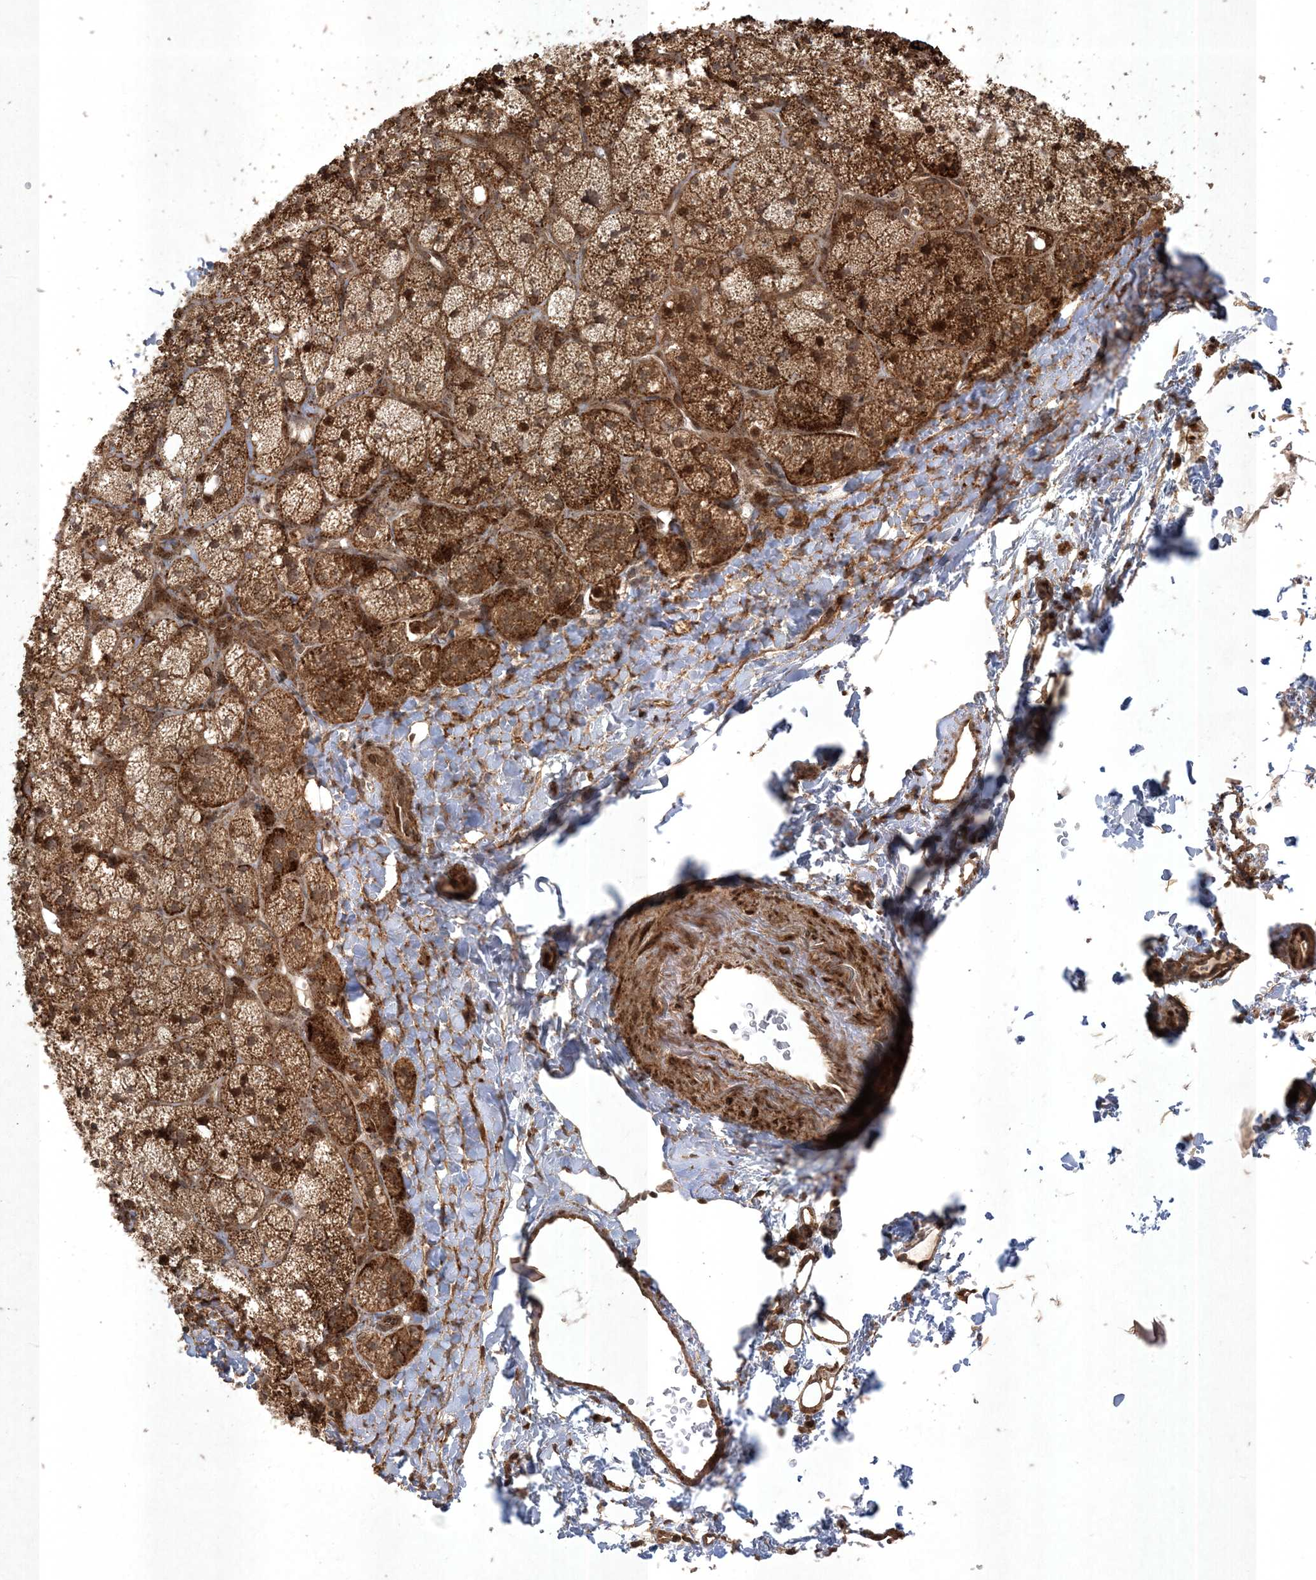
{"staining": {"intensity": "strong", "quantity": ">75%", "location": "cytoplasmic/membranous,nuclear"}, "tissue": "adrenal gland", "cell_type": "Glandular cells", "image_type": "normal", "snomed": [{"axis": "morphology", "description": "Normal tissue, NOS"}, {"axis": "topography", "description": "Adrenal gland"}], "caption": "Human adrenal gland stained for a protein (brown) exhibits strong cytoplasmic/membranous,nuclear positive staining in approximately >75% of glandular cells.", "gene": "RRAS", "patient": {"sex": "male", "age": 61}}